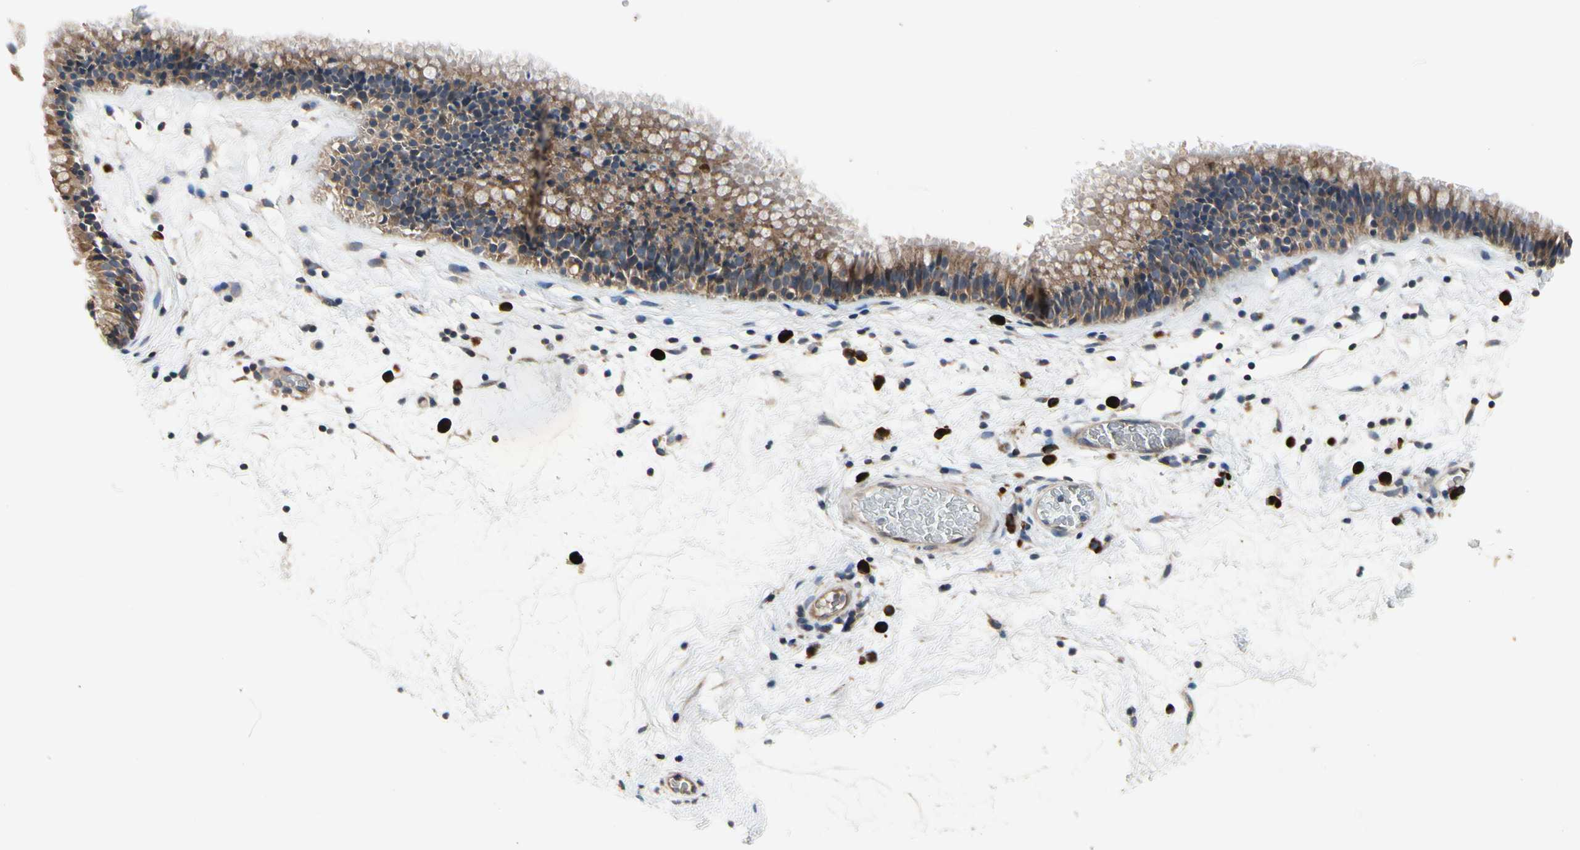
{"staining": {"intensity": "moderate", "quantity": ">75%", "location": "cytoplasmic/membranous"}, "tissue": "nasopharynx", "cell_type": "Respiratory epithelial cells", "image_type": "normal", "snomed": [{"axis": "morphology", "description": "Normal tissue, NOS"}, {"axis": "morphology", "description": "Inflammation, NOS"}, {"axis": "topography", "description": "Nasopharynx"}], "caption": "The image displays immunohistochemical staining of unremarkable nasopharynx. There is moderate cytoplasmic/membranous expression is appreciated in approximately >75% of respiratory epithelial cells.", "gene": "MMEL1", "patient": {"sex": "male", "age": 48}}